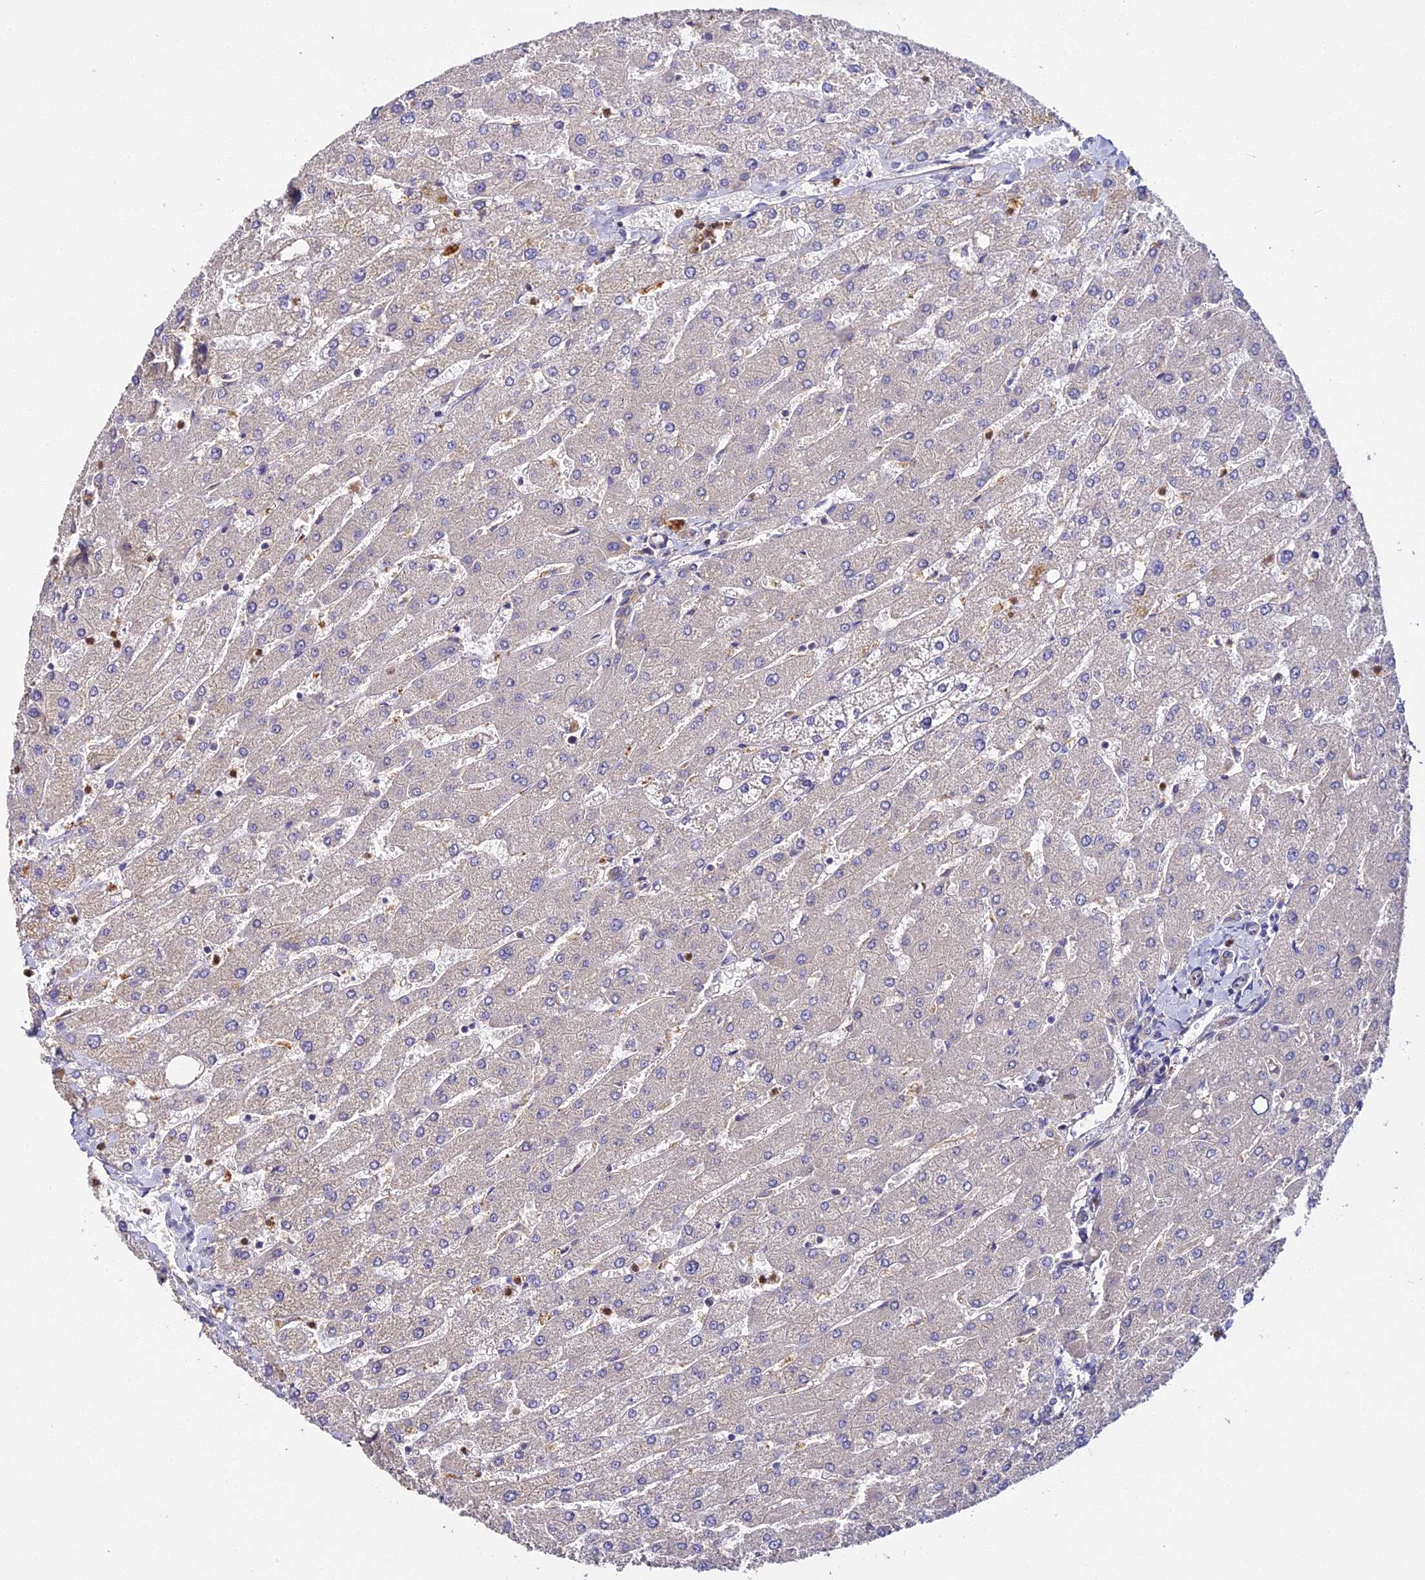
{"staining": {"intensity": "weak", "quantity": "<25%", "location": "cytoplasmic/membranous"}, "tissue": "liver", "cell_type": "Cholangiocytes", "image_type": "normal", "snomed": [{"axis": "morphology", "description": "Normal tissue, NOS"}, {"axis": "topography", "description": "Liver"}], "caption": "High magnification brightfield microscopy of unremarkable liver stained with DAB (brown) and counterstained with hematoxylin (blue): cholangiocytes show no significant positivity. The staining is performed using DAB (3,3'-diaminobenzidine) brown chromogen with nuclei counter-stained in using hematoxylin.", "gene": "TRIM26", "patient": {"sex": "male", "age": 55}}